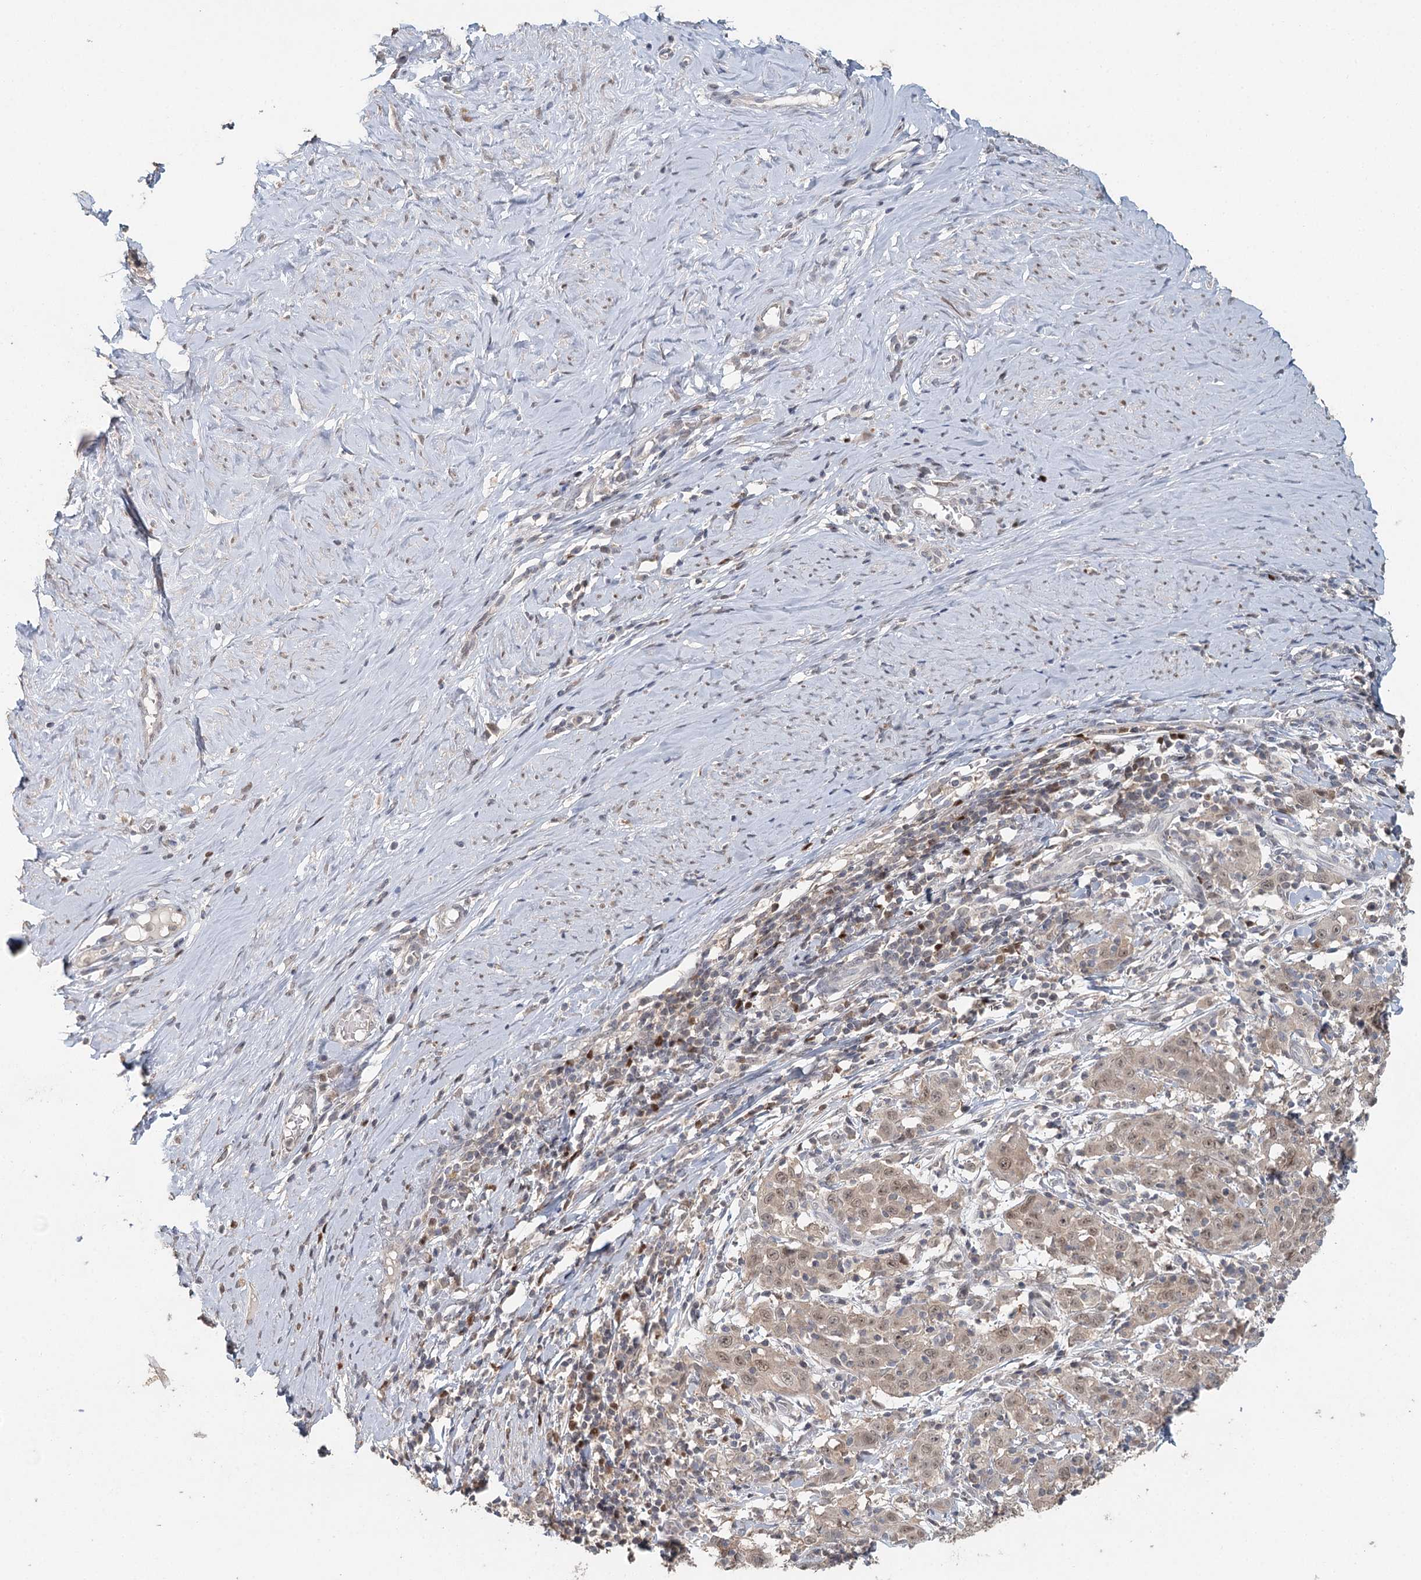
{"staining": {"intensity": "weak", "quantity": ">75%", "location": "nuclear"}, "tissue": "cervical cancer", "cell_type": "Tumor cells", "image_type": "cancer", "snomed": [{"axis": "morphology", "description": "Squamous cell carcinoma, NOS"}, {"axis": "topography", "description": "Cervix"}], "caption": "Brown immunohistochemical staining in cervical cancer (squamous cell carcinoma) exhibits weak nuclear expression in about >75% of tumor cells.", "gene": "ADK", "patient": {"sex": "female", "age": 46}}